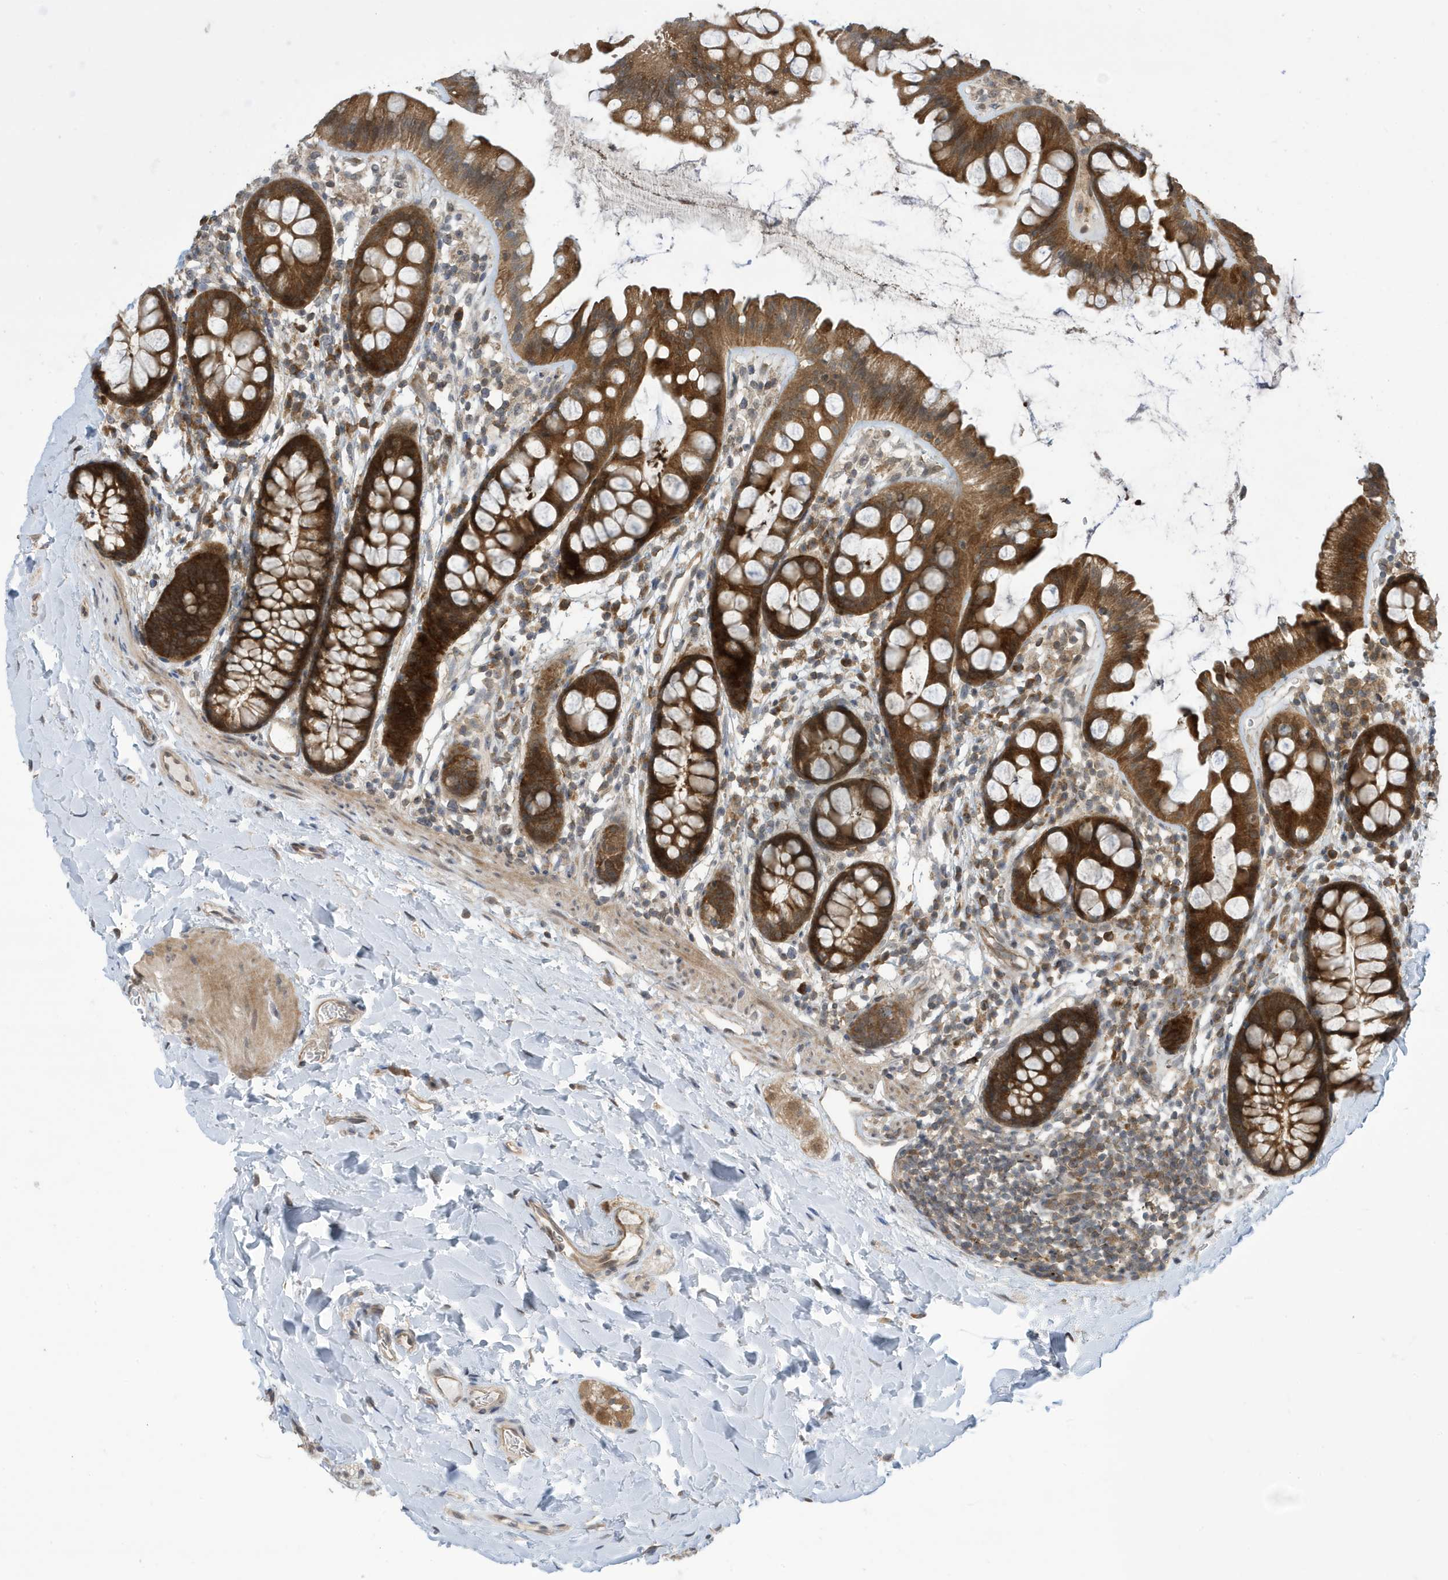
{"staining": {"intensity": "moderate", "quantity": ">75%", "location": "cytoplasmic/membranous,nuclear"}, "tissue": "colon", "cell_type": "Endothelial cells", "image_type": "normal", "snomed": [{"axis": "morphology", "description": "Normal tissue, NOS"}, {"axis": "topography", "description": "Colon"}], "caption": "The histopathology image reveals staining of normal colon, revealing moderate cytoplasmic/membranous,nuclear protein expression (brown color) within endothelial cells. (brown staining indicates protein expression, while blue staining denotes nuclei).", "gene": "UBQLN1", "patient": {"sex": "female", "age": 62}}